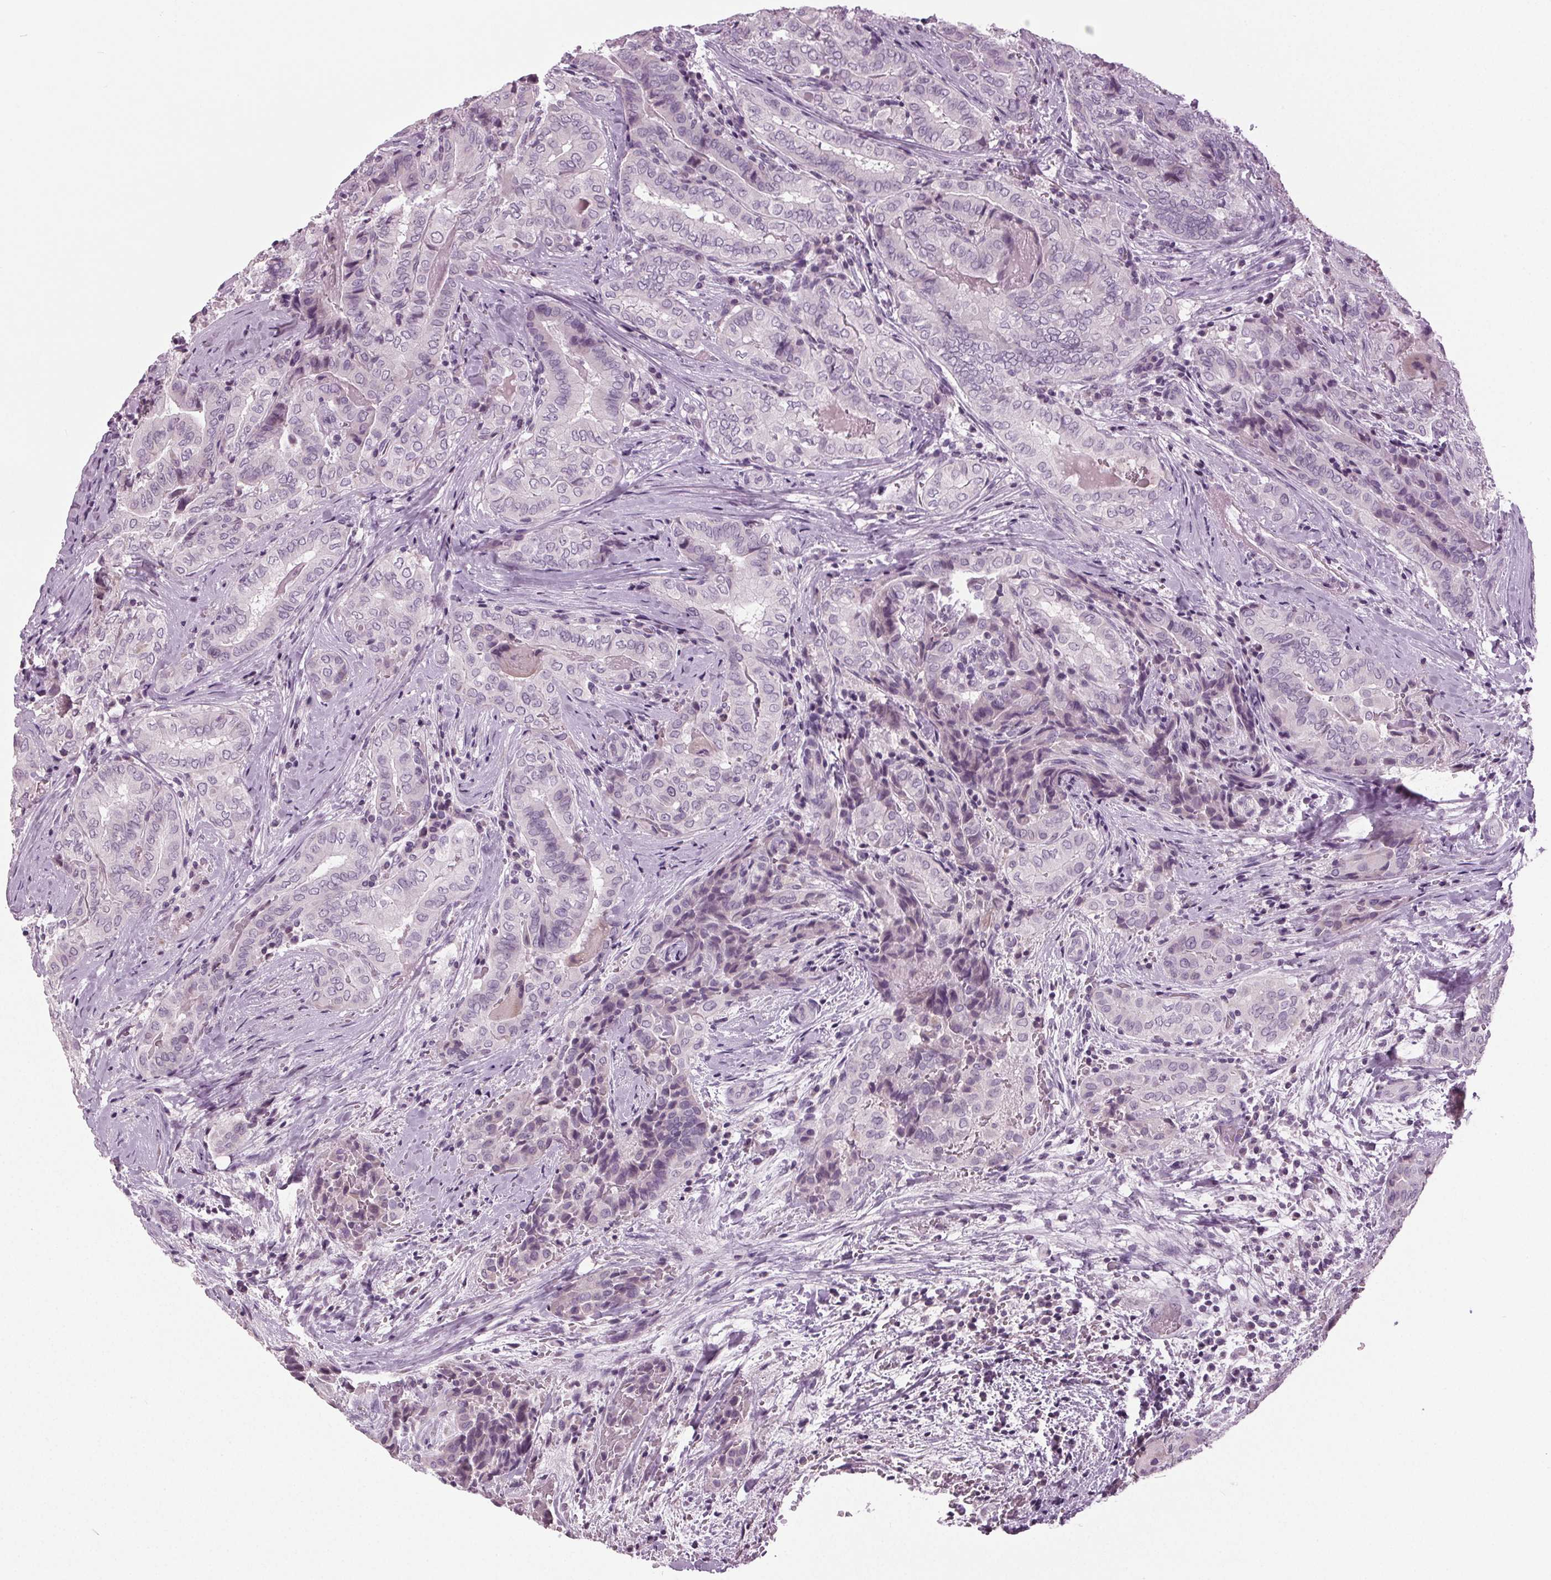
{"staining": {"intensity": "negative", "quantity": "none", "location": "none"}, "tissue": "thyroid cancer", "cell_type": "Tumor cells", "image_type": "cancer", "snomed": [{"axis": "morphology", "description": "Papillary adenocarcinoma, NOS"}, {"axis": "topography", "description": "Thyroid gland"}], "caption": "Immunohistochemistry (IHC) histopathology image of neoplastic tissue: thyroid cancer stained with DAB (3,3'-diaminobenzidine) exhibits no significant protein positivity in tumor cells.", "gene": "DNAH12", "patient": {"sex": "female", "age": 61}}